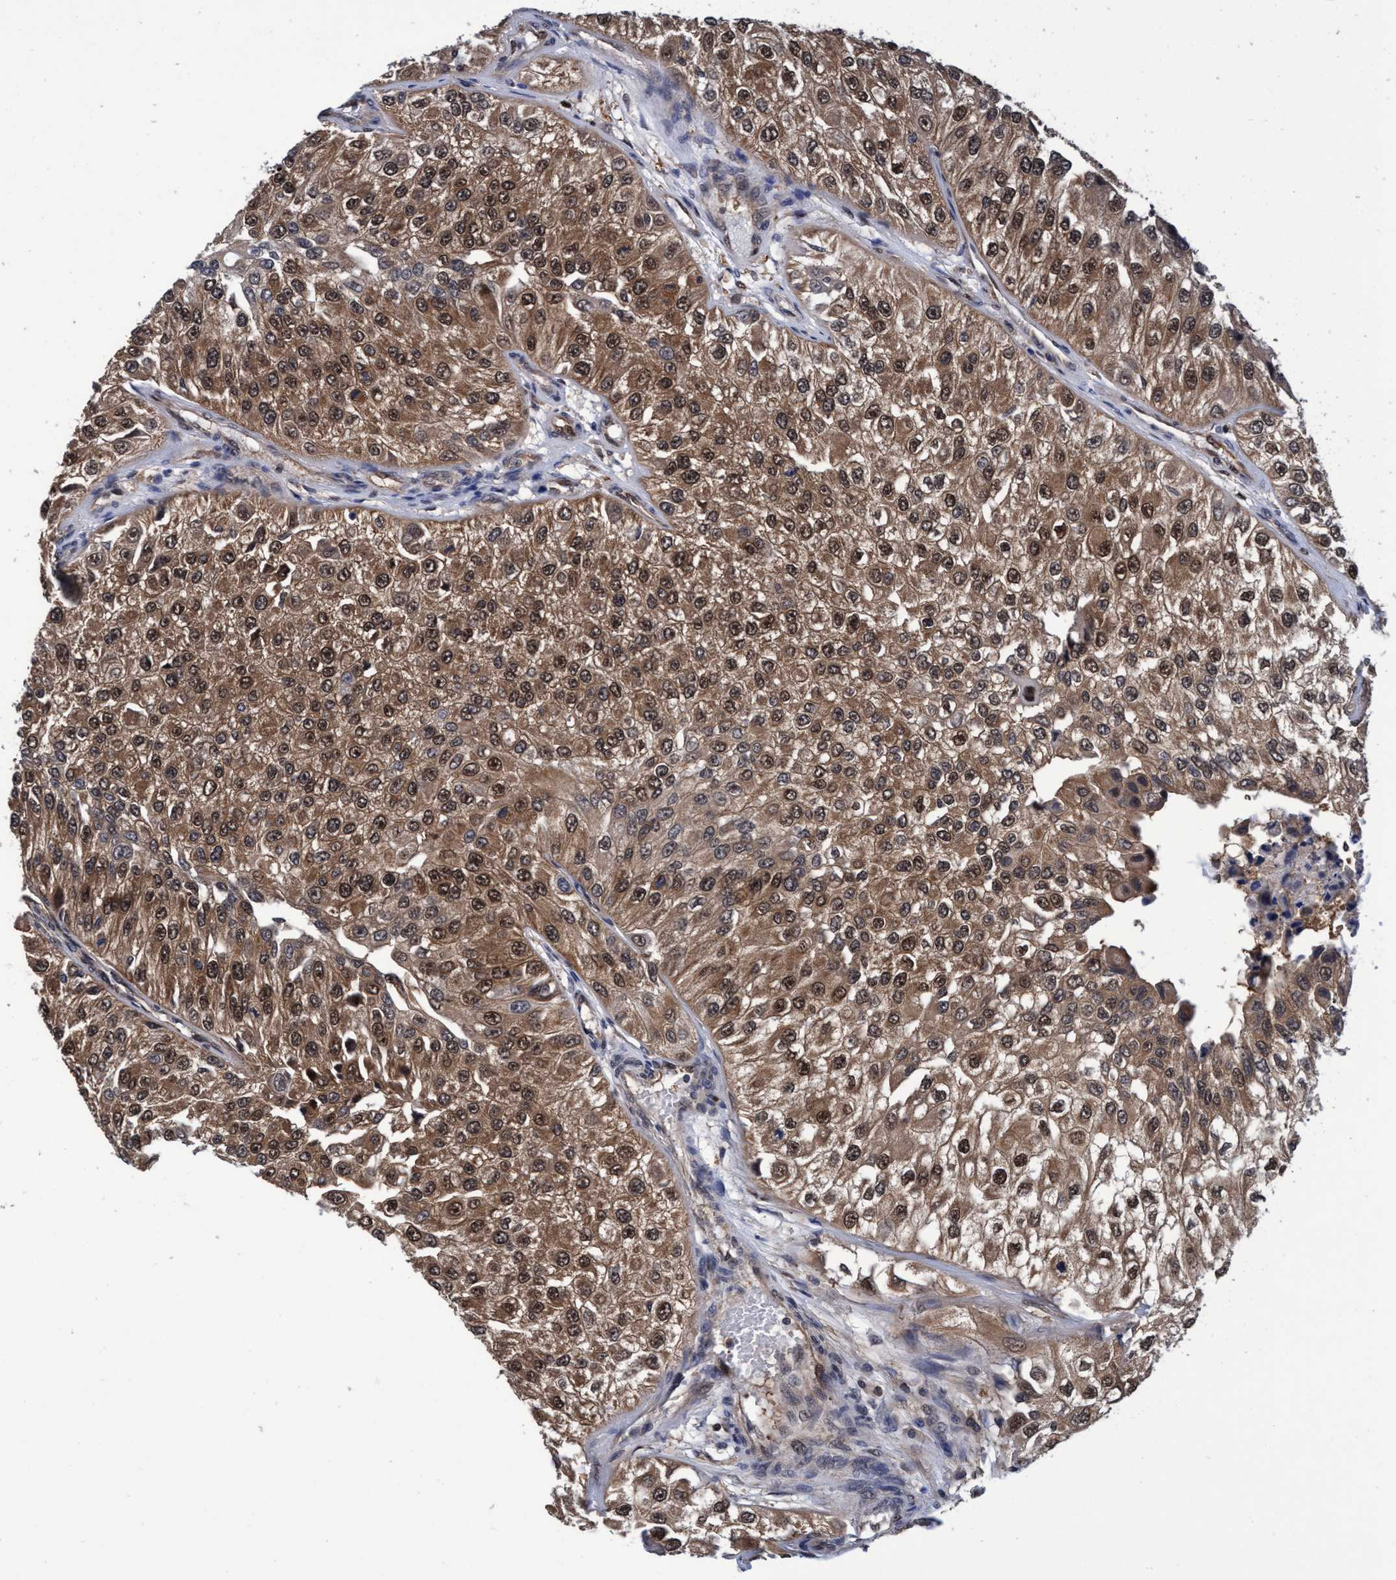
{"staining": {"intensity": "moderate", "quantity": ">75%", "location": "cytoplasmic/membranous,nuclear"}, "tissue": "urothelial cancer", "cell_type": "Tumor cells", "image_type": "cancer", "snomed": [{"axis": "morphology", "description": "Urothelial carcinoma, High grade"}, {"axis": "topography", "description": "Kidney"}, {"axis": "topography", "description": "Urinary bladder"}], "caption": "A brown stain labels moderate cytoplasmic/membranous and nuclear staining of a protein in high-grade urothelial carcinoma tumor cells.", "gene": "PSMD12", "patient": {"sex": "male", "age": 77}}